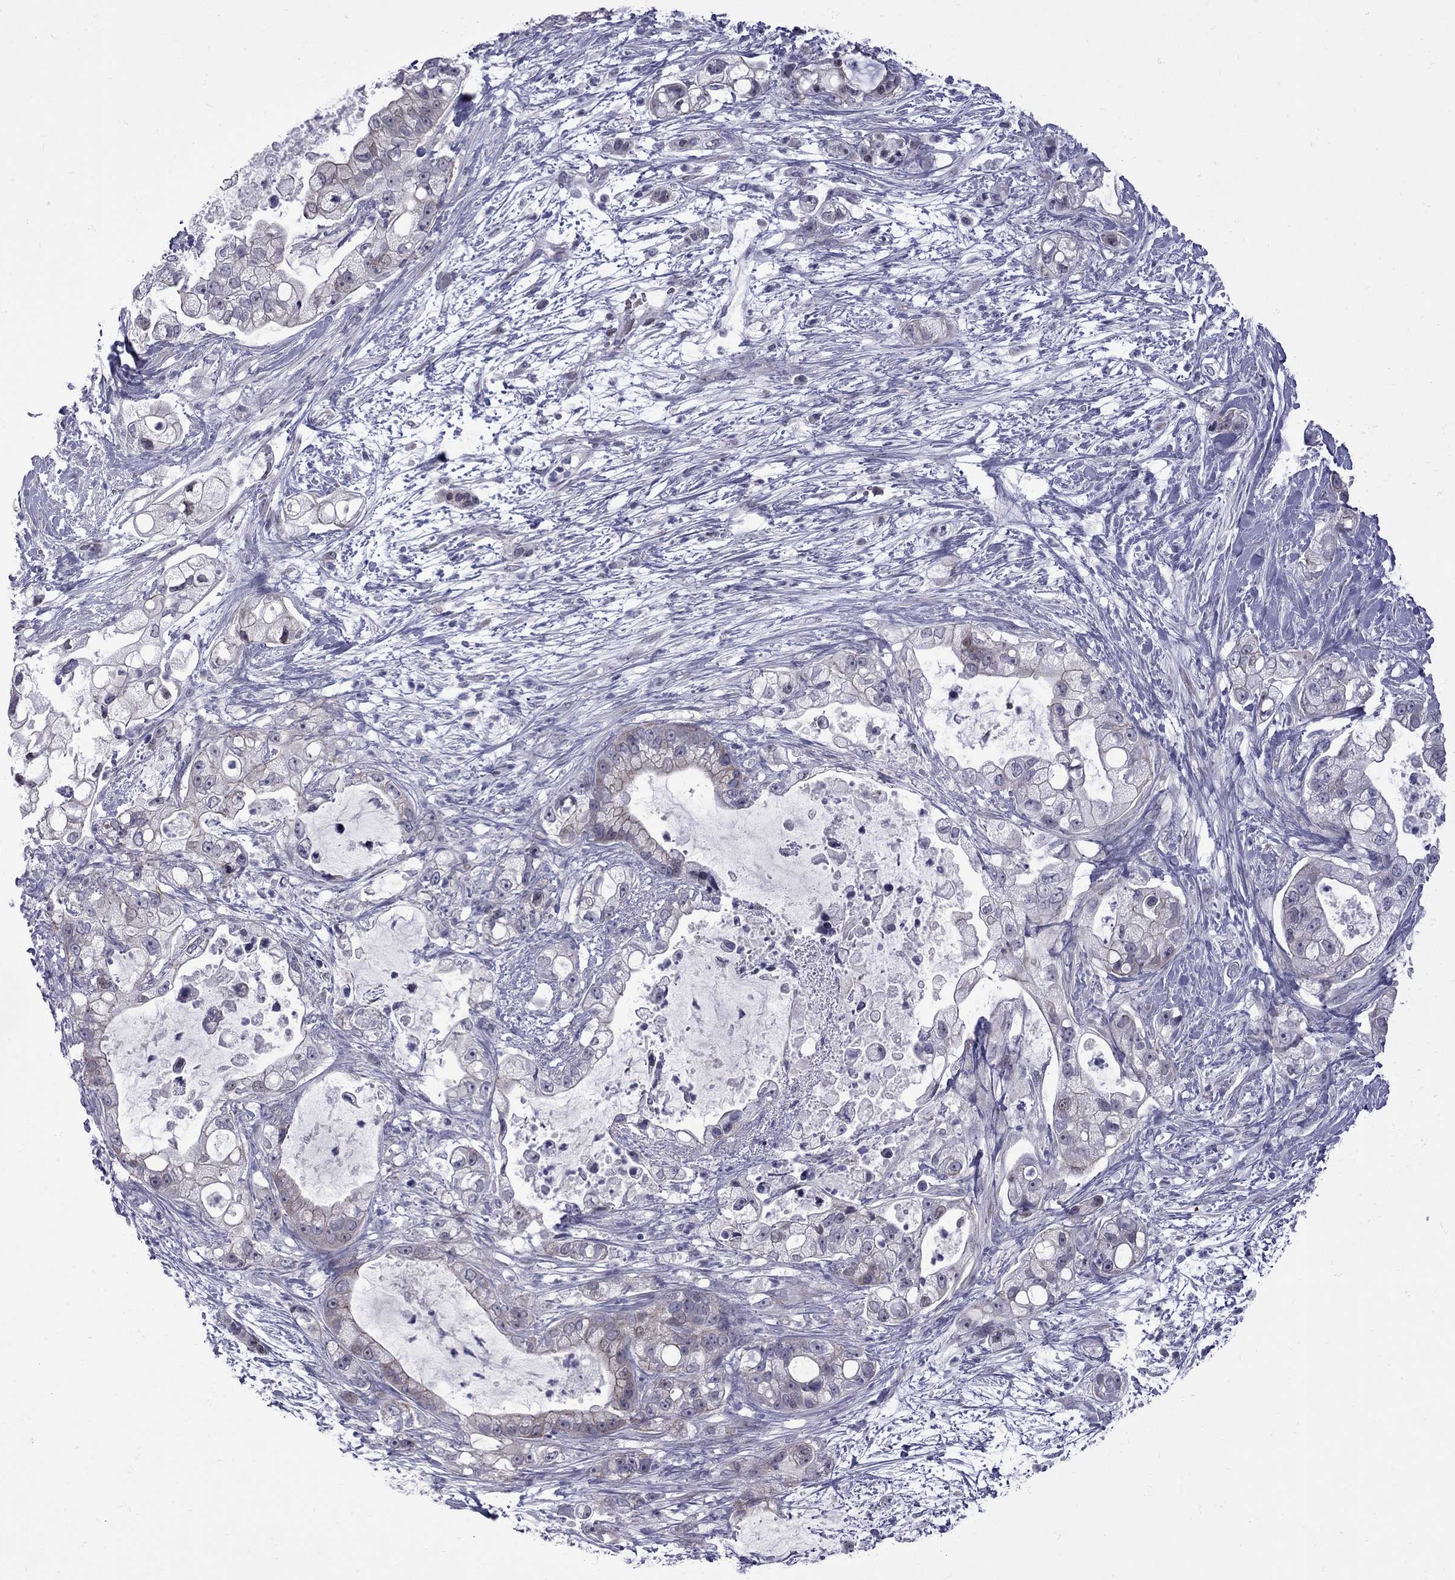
{"staining": {"intensity": "weak", "quantity": "<25%", "location": "cytoplasmic/membranous"}, "tissue": "pancreatic cancer", "cell_type": "Tumor cells", "image_type": "cancer", "snomed": [{"axis": "morphology", "description": "Adenocarcinoma, NOS"}, {"axis": "topography", "description": "Pancreas"}], "caption": "A high-resolution micrograph shows immunohistochemistry (IHC) staining of pancreatic adenocarcinoma, which reveals no significant expression in tumor cells.", "gene": "NRARP", "patient": {"sex": "female", "age": 69}}